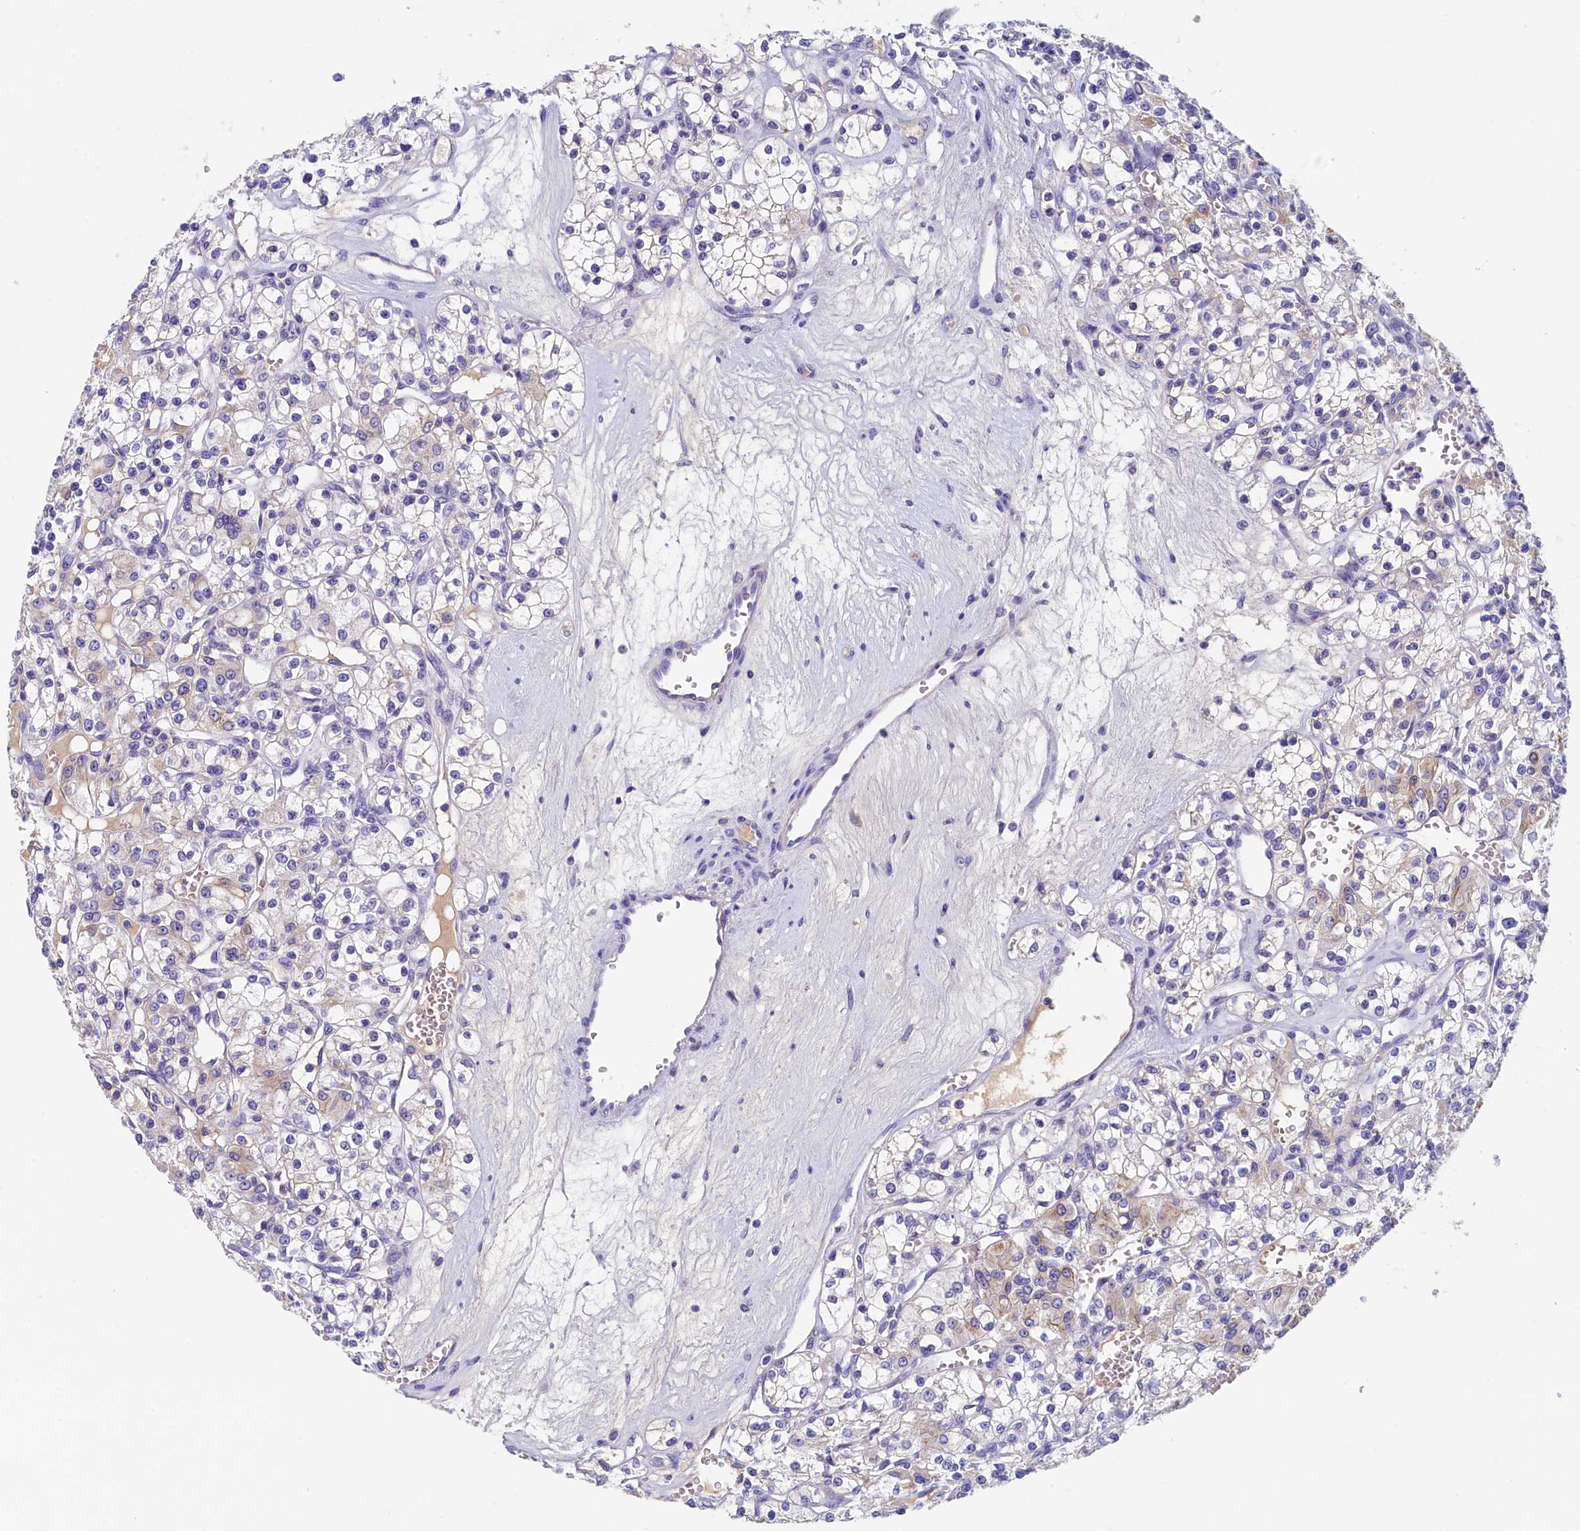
{"staining": {"intensity": "weak", "quantity": "<25%", "location": "cytoplasmic/membranous"}, "tissue": "renal cancer", "cell_type": "Tumor cells", "image_type": "cancer", "snomed": [{"axis": "morphology", "description": "Adenocarcinoma, NOS"}, {"axis": "topography", "description": "Kidney"}], "caption": "Immunohistochemistry image of renal cancer stained for a protein (brown), which exhibits no positivity in tumor cells.", "gene": "GUCA1C", "patient": {"sex": "female", "age": 59}}